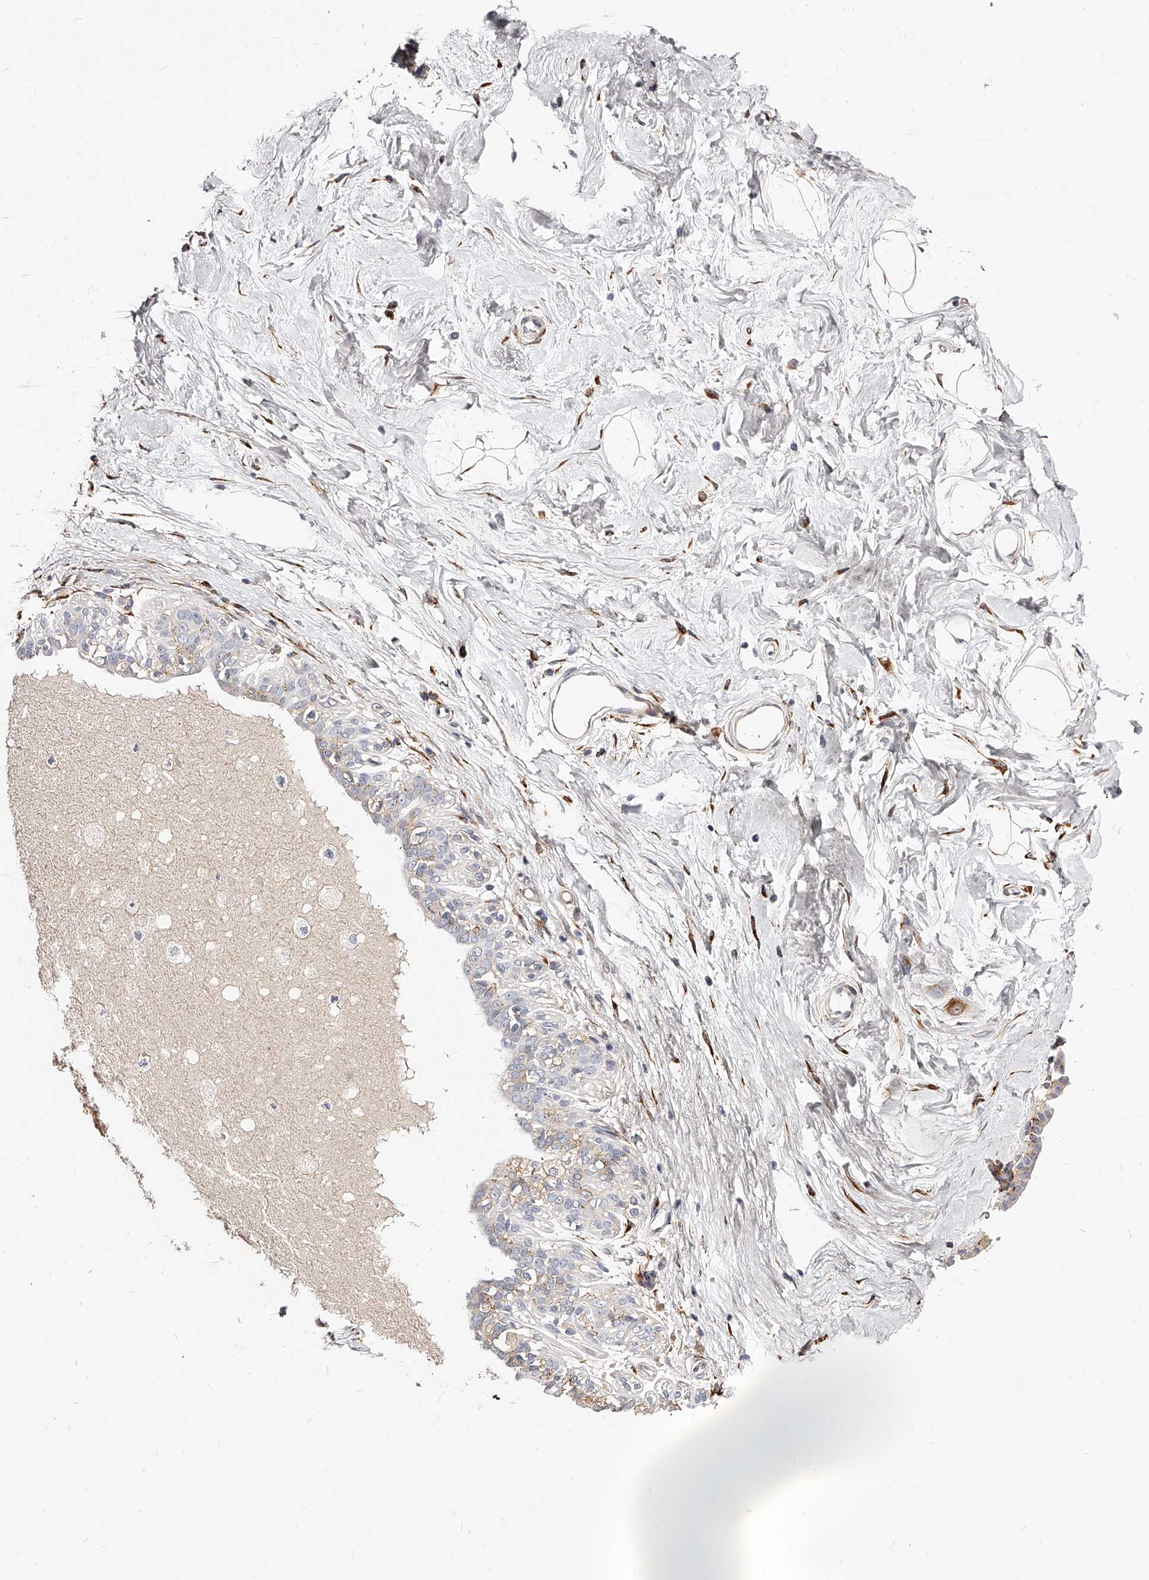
{"staining": {"intensity": "moderate", "quantity": ">75%", "location": "cytoplasmic/membranous"}, "tissue": "breast", "cell_type": "Adipocytes", "image_type": "normal", "snomed": [{"axis": "morphology", "description": "Normal tissue, NOS"}, {"axis": "topography", "description": "Breast"}], "caption": "Immunohistochemistry image of benign breast: breast stained using immunohistochemistry shows medium levels of moderate protein expression localized specifically in the cytoplasmic/membranous of adipocytes, appearing as a cytoplasmic/membranous brown color.", "gene": "CD82", "patient": {"sex": "female", "age": 45}}